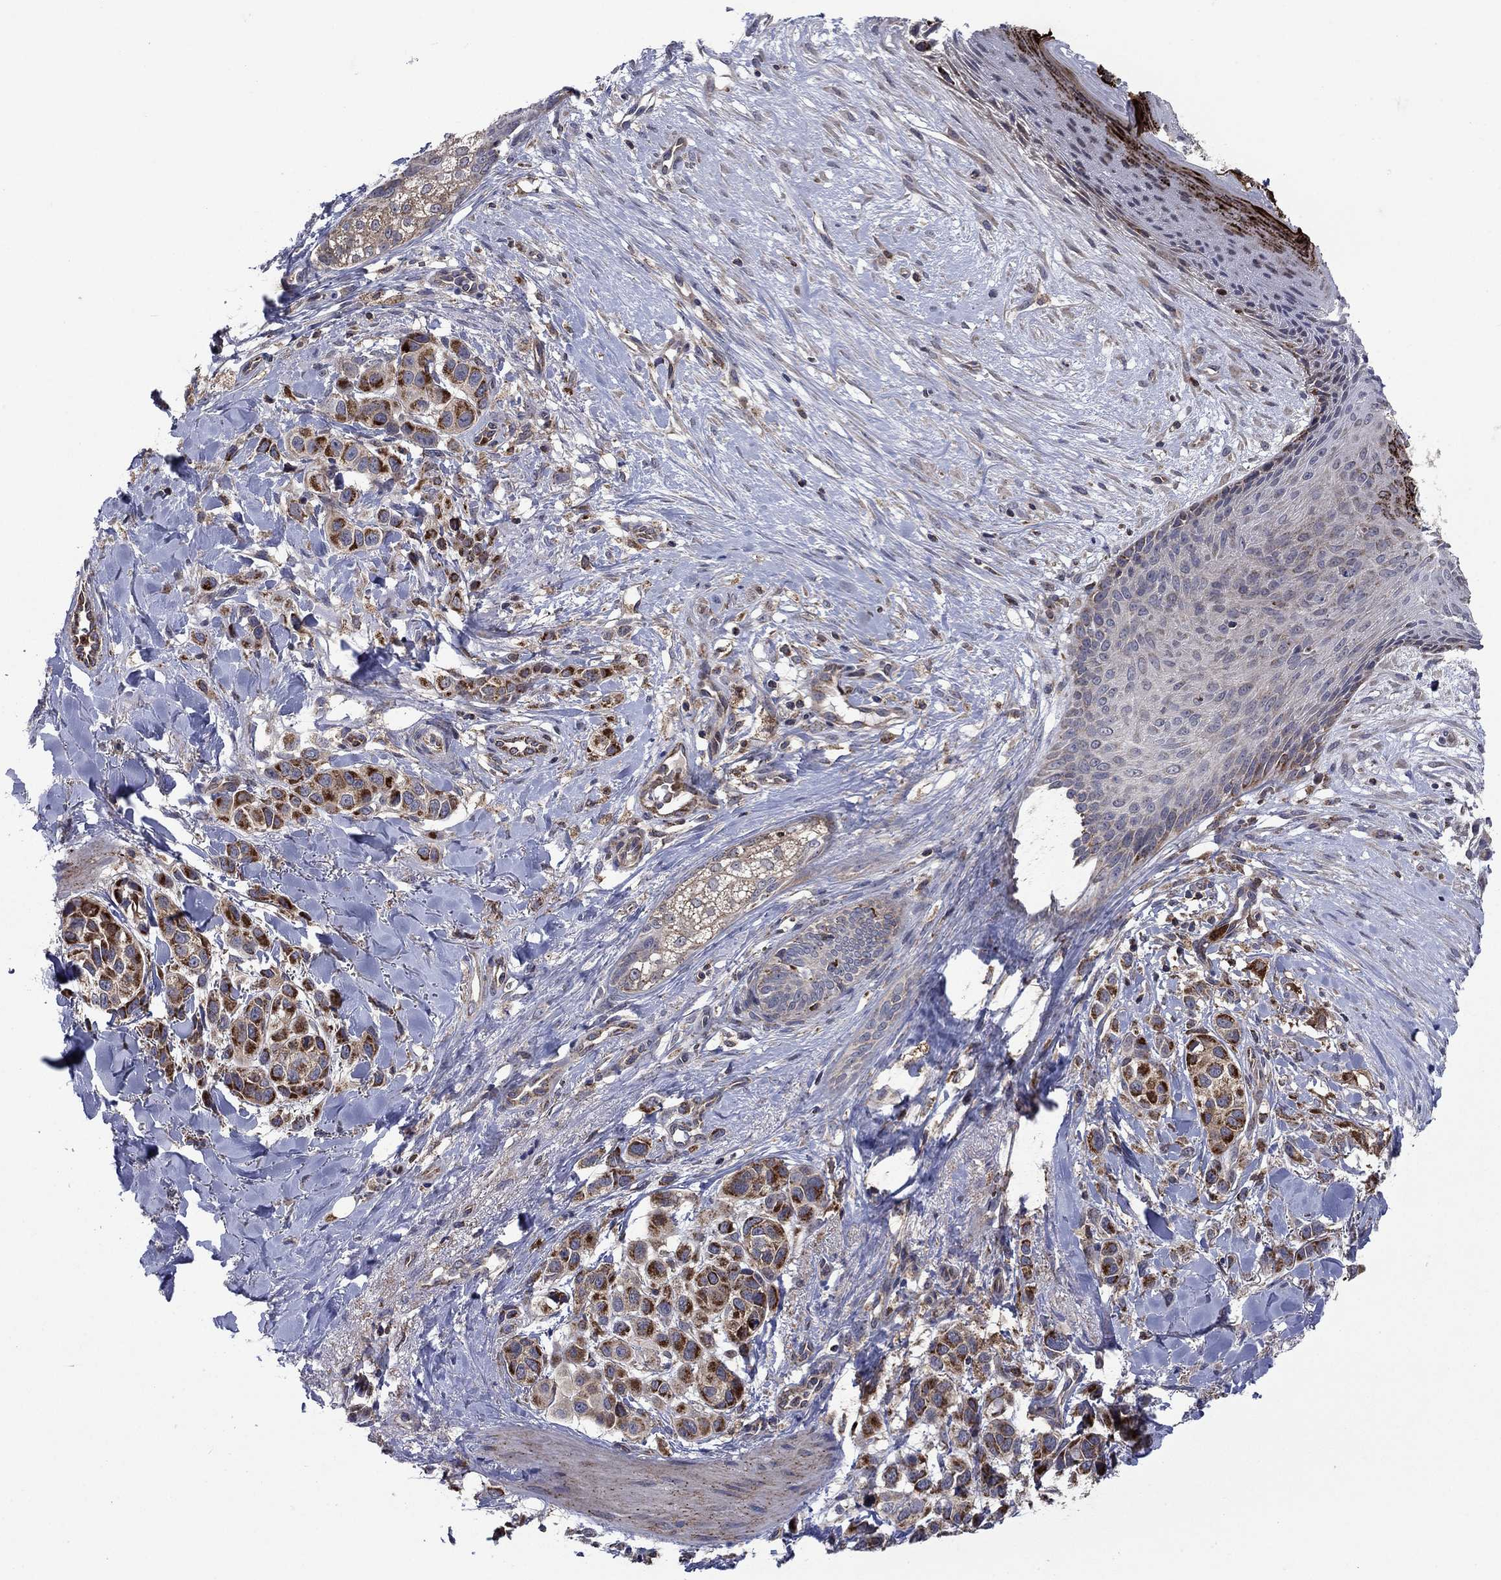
{"staining": {"intensity": "strong", "quantity": "25%-75%", "location": "cytoplasmic/membranous"}, "tissue": "melanoma", "cell_type": "Tumor cells", "image_type": "cancer", "snomed": [{"axis": "morphology", "description": "Malignant melanoma, NOS"}, {"axis": "topography", "description": "Skin"}], "caption": "Tumor cells display high levels of strong cytoplasmic/membranous positivity in approximately 25%-75% of cells in malignant melanoma.", "gene": "RNF19B", "patient": {"sex": "male", "age": 57}}